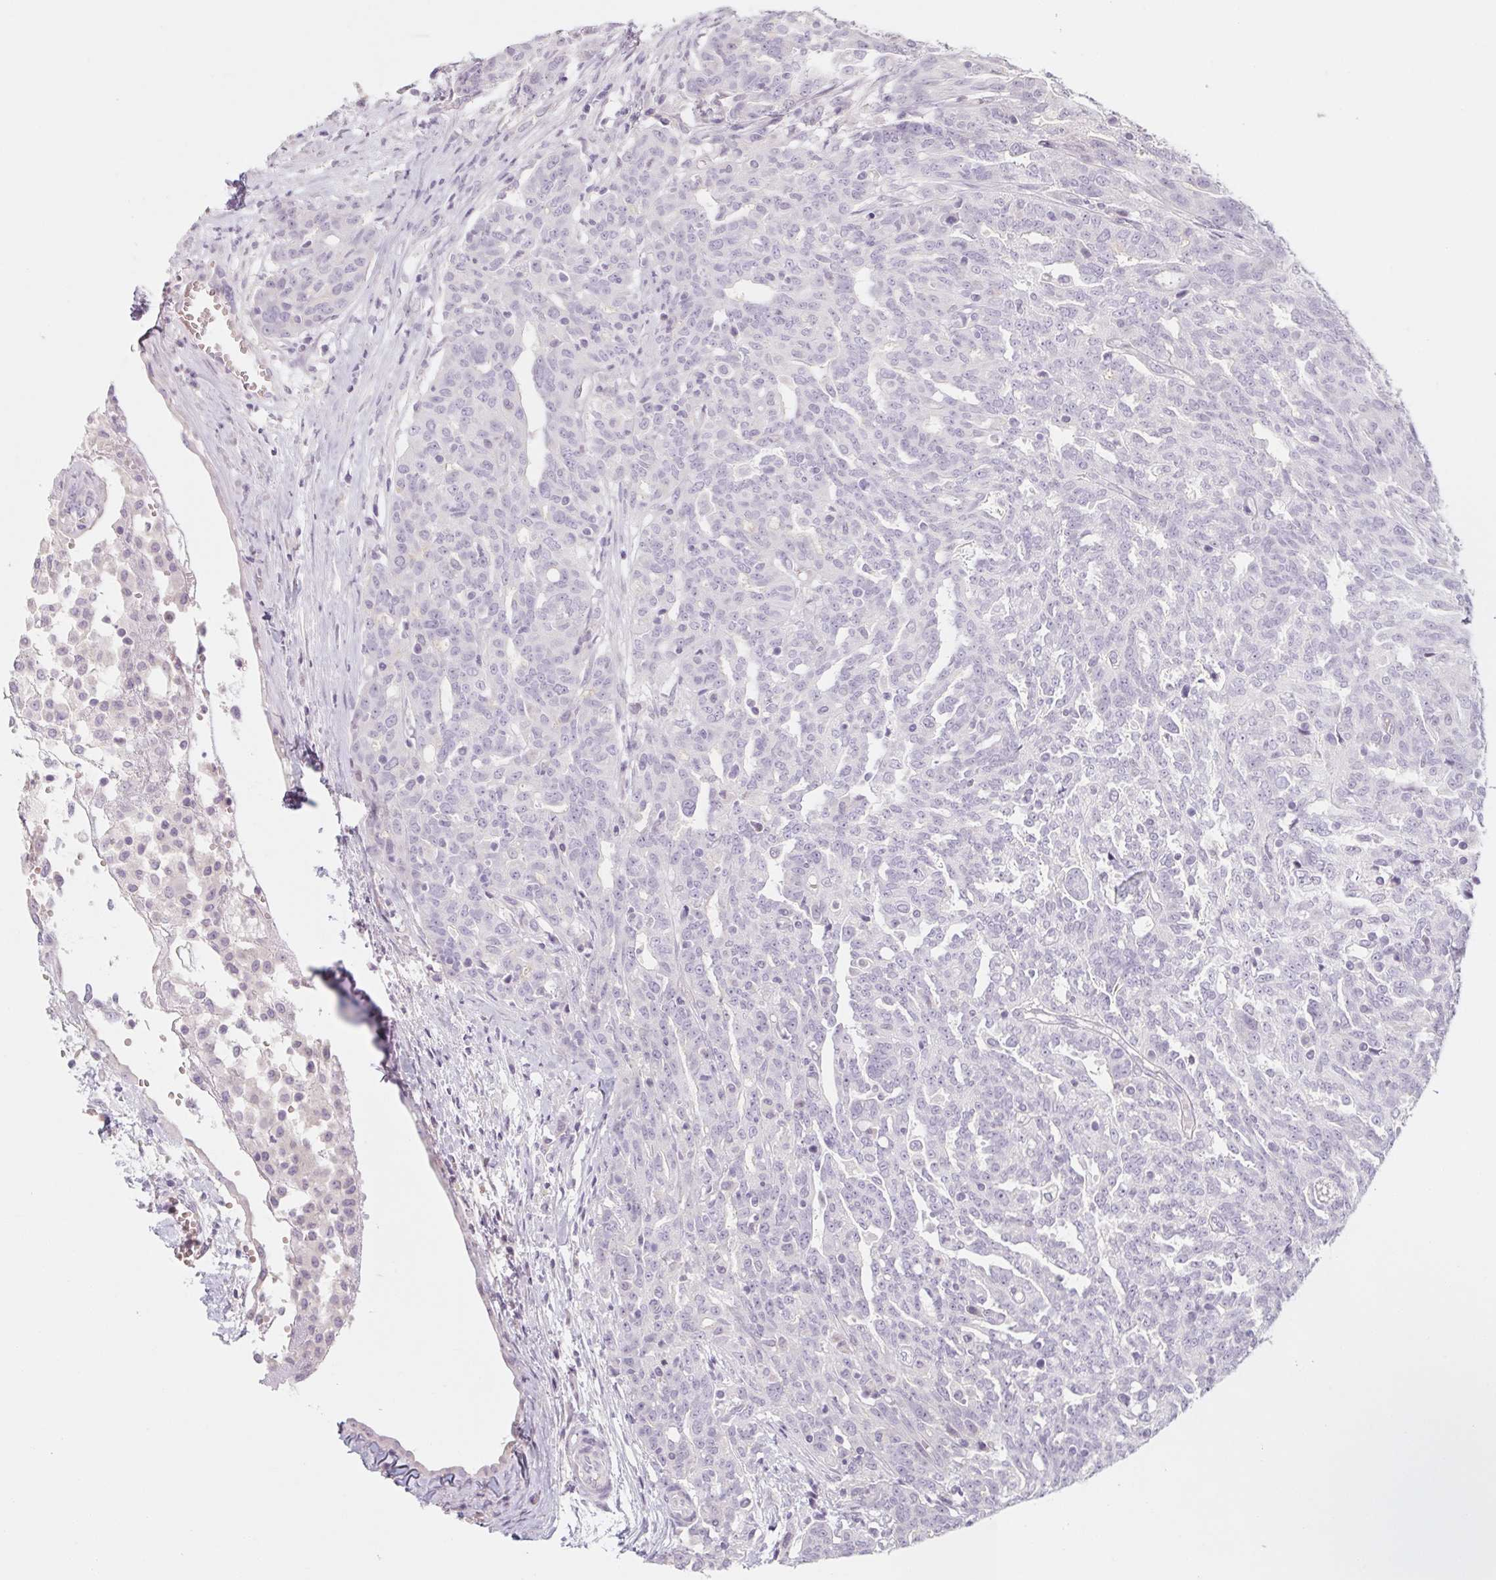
{"staining": {"intensity": "negative", "quantity": "none", "location": "none"}, "tissue": "ovarian cancer", "cell_type": "Tumor cells", "image_type": "cancer", "snomed": [{"axis": "morphology", "description": "Cystadenocarcinoma, serous, NOS"}, {"axis": "topography", "description": "Ovary"}], "caption": "High magnification brightfield microscopy of ovarian serous cystadenocarcinoma stained with DAB (brown) and counterstained with hematoxylin (blue): tumor cells show no significant positivity.", "gene": "POU1F1", "patient": {"sex": "female", "age": 67}}